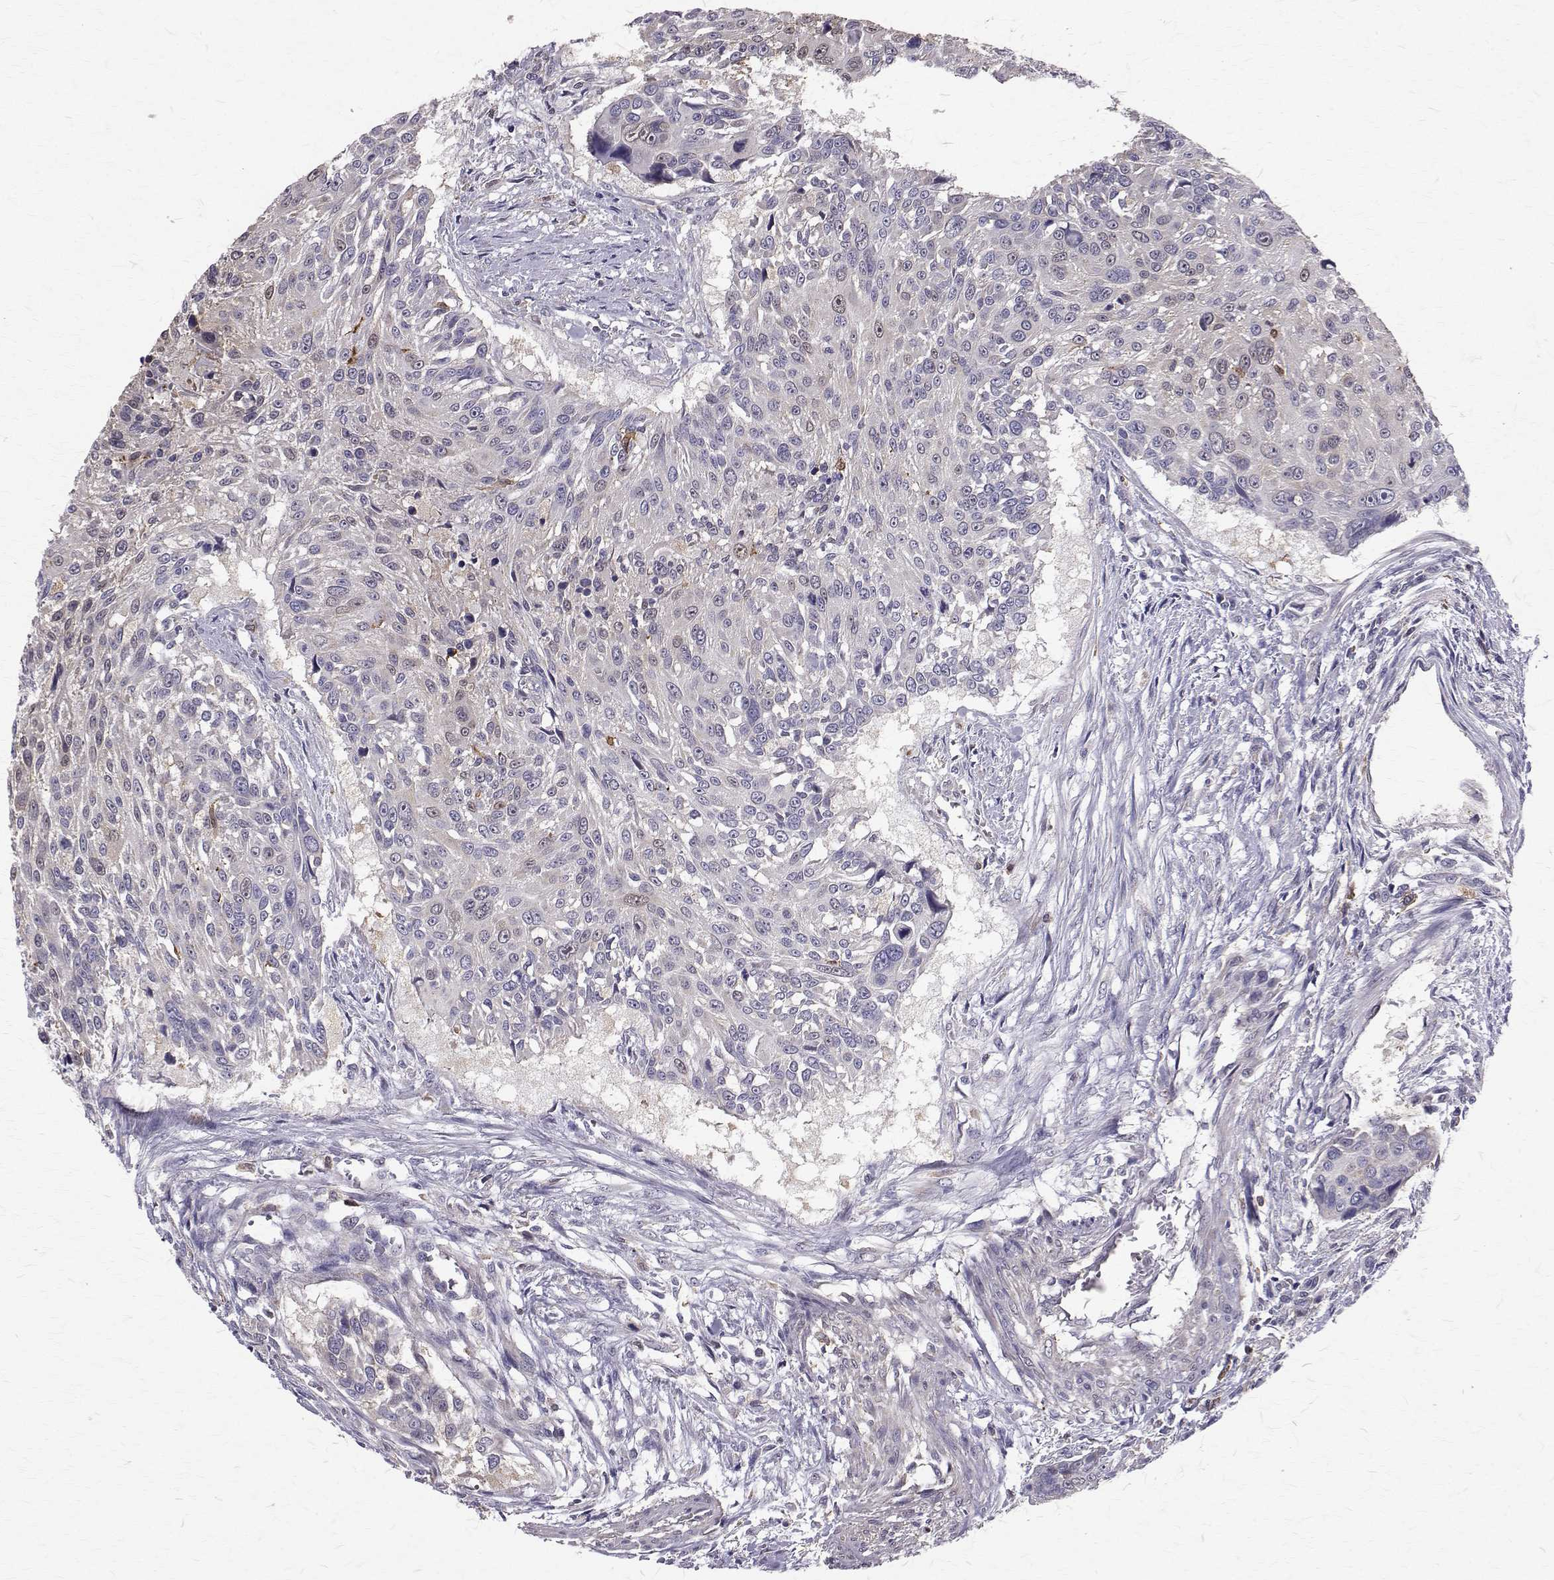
{"staining": {"intensity": "weak", "quantity": "<25%", "location": "nuclear"}, "tissue": "urothelial cancer", "cell_type": "Tumor cells", "image_type": "cancer", "snomed": [{"axis": "morphology", "description": "Urothelial carcinoma, NOS"}, {"axis": "topography", "description": "Urinary bladder"}], "caption": "Urothelial cancer was stained to show a protein in brown. There is no significant expression in tumor cells.", "gene": "CCDC89", "patient": {"sex": "male", "age": 55}}